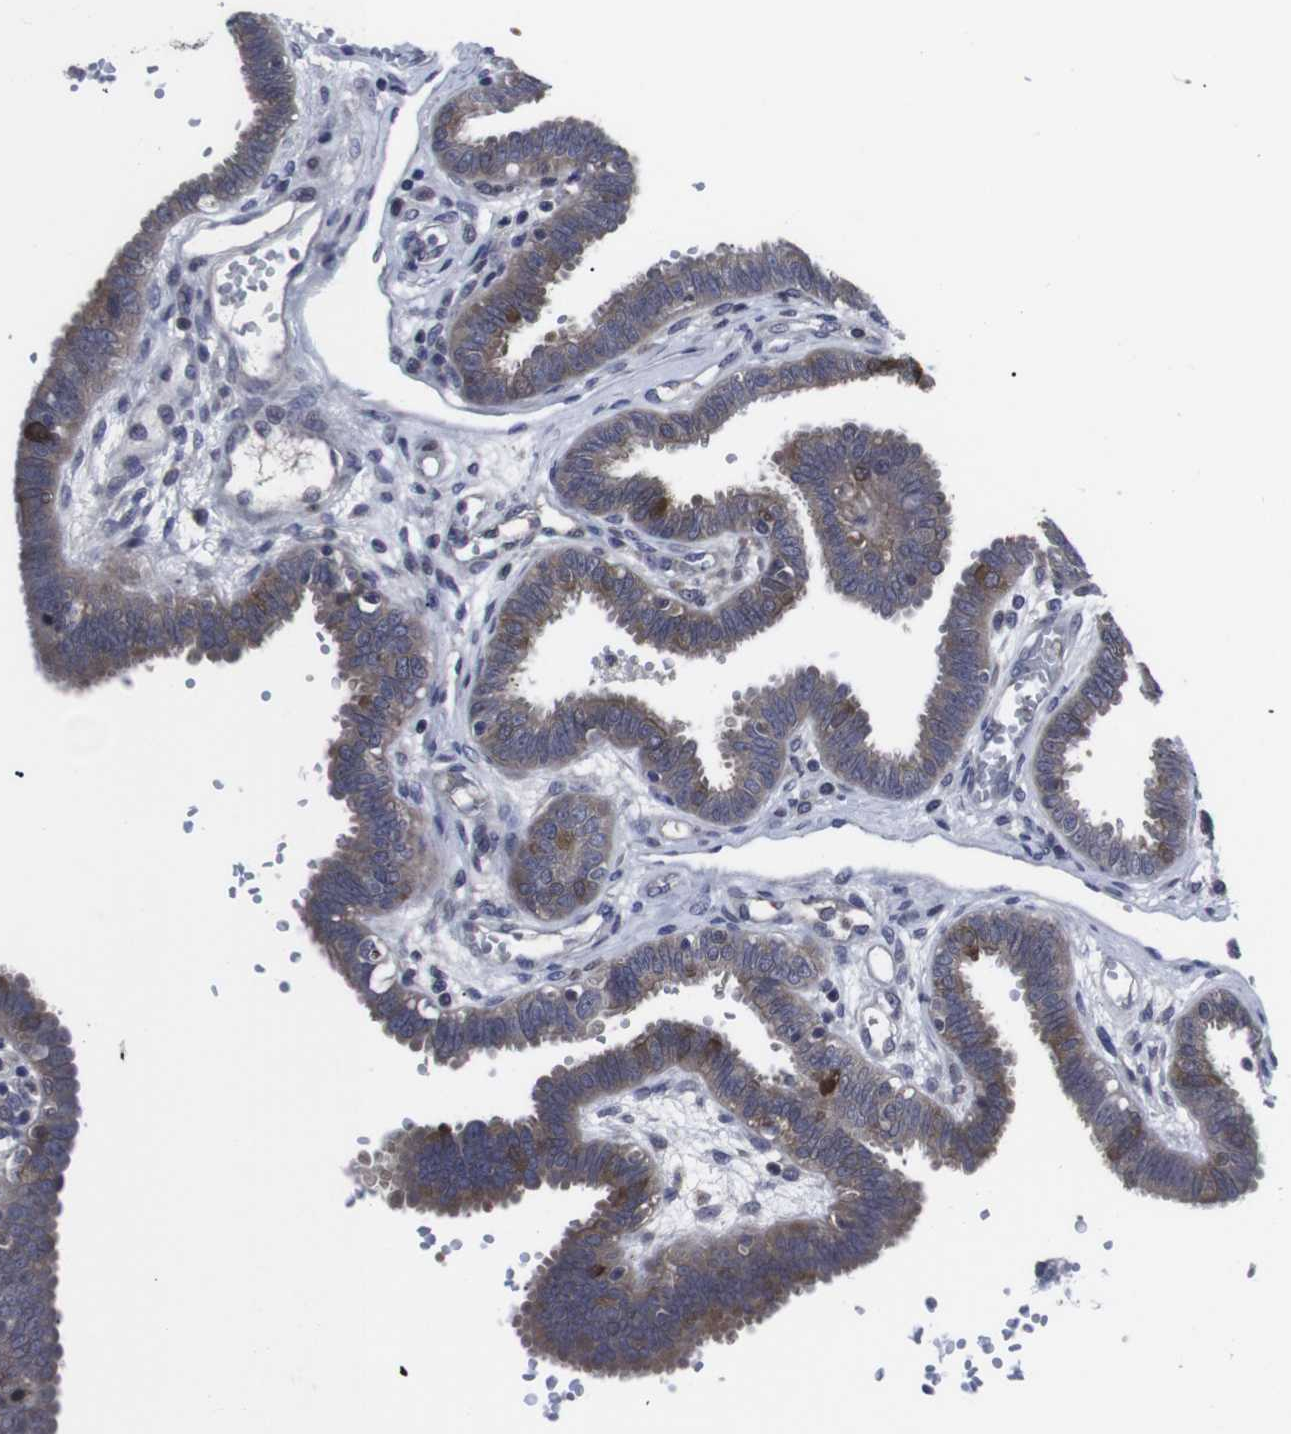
{"staining": {"intensity": "moderate", "quantity": ">75%", "location": "cytoplasmic/membranous"}, "tissue": "fallopian tube", "cell_type": "Glandular cells", "image_type": "normal", "snomed": [{"axis": "morphology", "description": "Normal tissue, NOS"}, {"axis": "topography", "description": "Fallopian tube"}], "caption": "Immunohistochemistry photomicrograph of normal human fallopian tube stained for a protein (brown), which shows medium levels of moderate cytoplasmic/membranous staining in approximately >75% of glandular cells.", "gene": "HPRT1", "patient": {"sex": "female", "age": 32}}